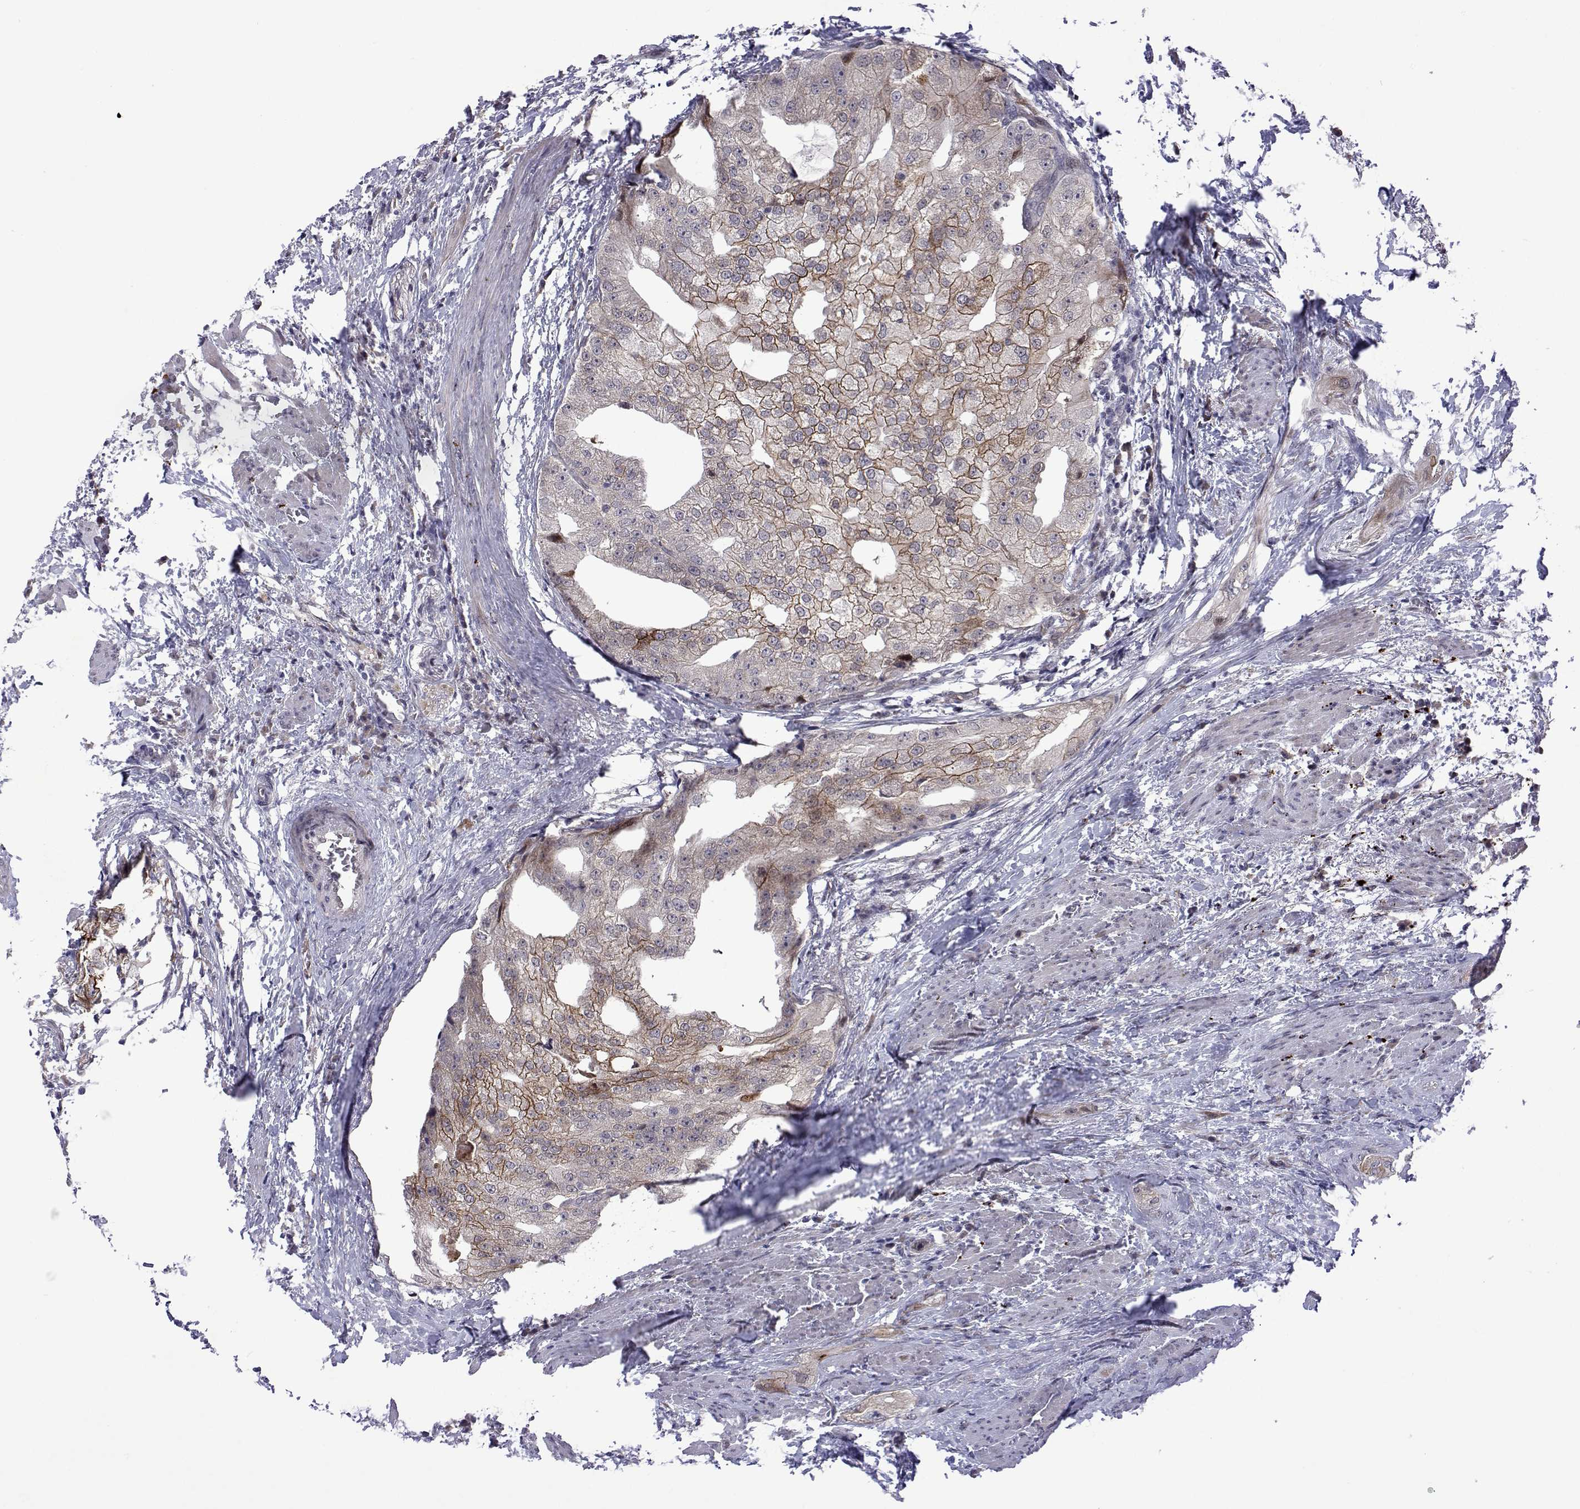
{"staining": {"intensity": "weak", "quantity": "25%-75%", "location": "cytoplasmic/membranous"}, "tissue": "prostate cancer", "cell_type": "Tumor cells", "image_type": "cancer", "snomed": [{"axis": "morphology", "description": "Adenocarcinoma, High grade"}, {"axis": "topography", "description": "Prostate"}], "caption": "This is an image of immunohistochemistry (IHC) staining of prostate high-grade adenocarcinoma, which shows weak positivity in the cytoplasmic/membranous of tumor cells.", "gene": "EFCAB3", "patient": {"sex": "male", "age": 70}}